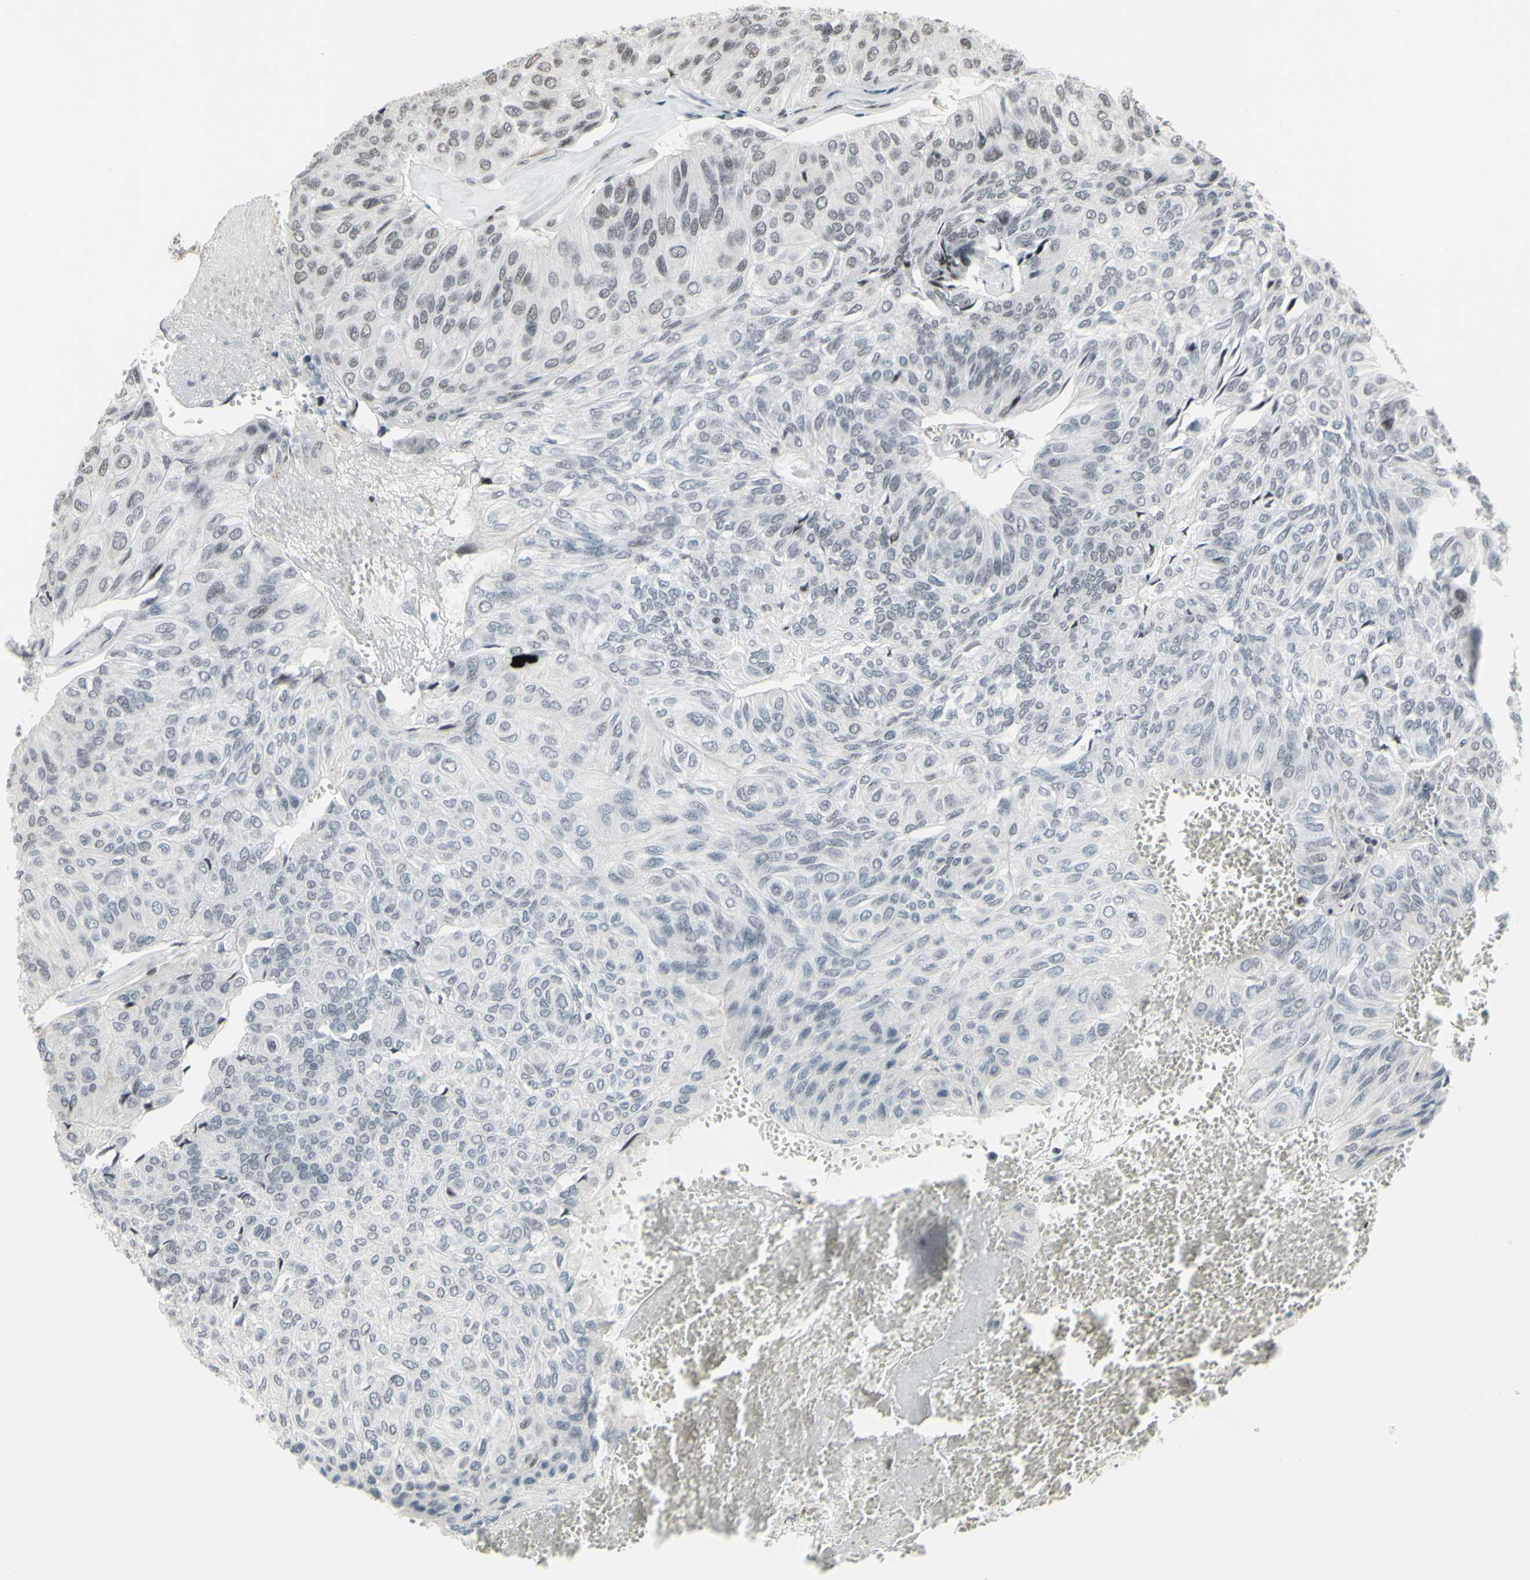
{"staining": {"intensity": "negative", "quantity": "none", "location": "none"}, "tissue": "urothelial cancer", "cell_type": "Tumor cells", "image_type": "cancer", "snomed": [{"axis": "morphology", "description": "Urothelial carcinoma, High grade"}, {"axis": "topography", "description": "Urinary bladder"}], "caption": "A micrograph of high-grade urothelial carcinoma stained for a protein demonstrates no brown staining in tumor cells. (DAB (3,3'-diaminobenzidine) immunohistochemistry with hematoxylin counter stain).", "gene": "SUPT6H", "patient": {"sex": "male", "age": 66}}